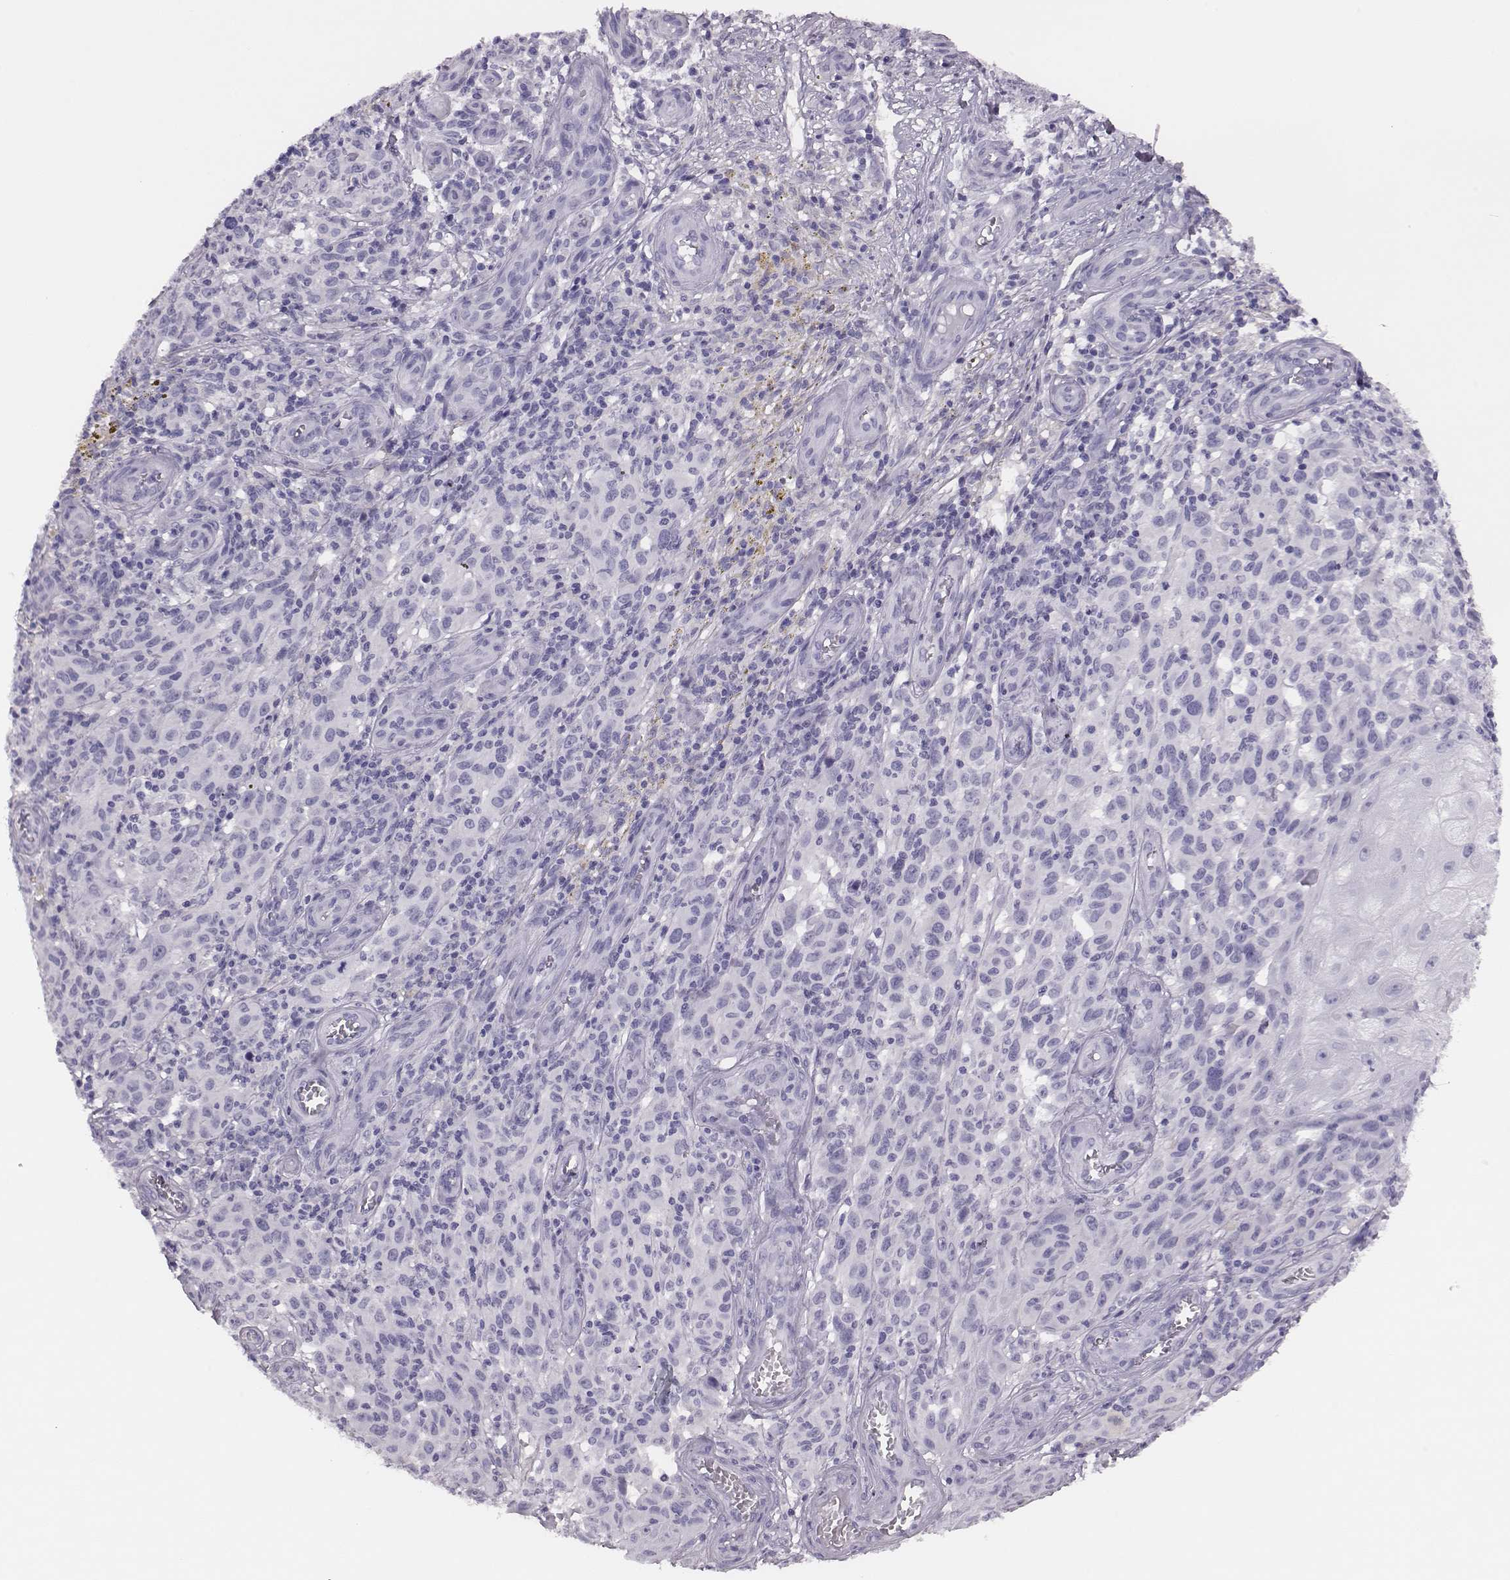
{"staining": {"intensity": "negative", "quantity": "none", "location": "none"}, "tissue": "melanoma", "cell_type": "Tumor cells", "image_type": "cancer", "snomed": [{"axis": "morphology", "description": "Malignant melanoma, NOS"}, {"axis": "topography", "description": "Skin"}], "caption": "A micrograph of melanoma stained for a protein displays no brown staining in tumor cells. Brightfield microscopy of IHC stained with DAB (3,3'-diaminobenzidine) (brown) and hematoxylin (blue), captured at high magnification.", "gene": "H1-6", "patient": {"sex": "female", "age": 53}}